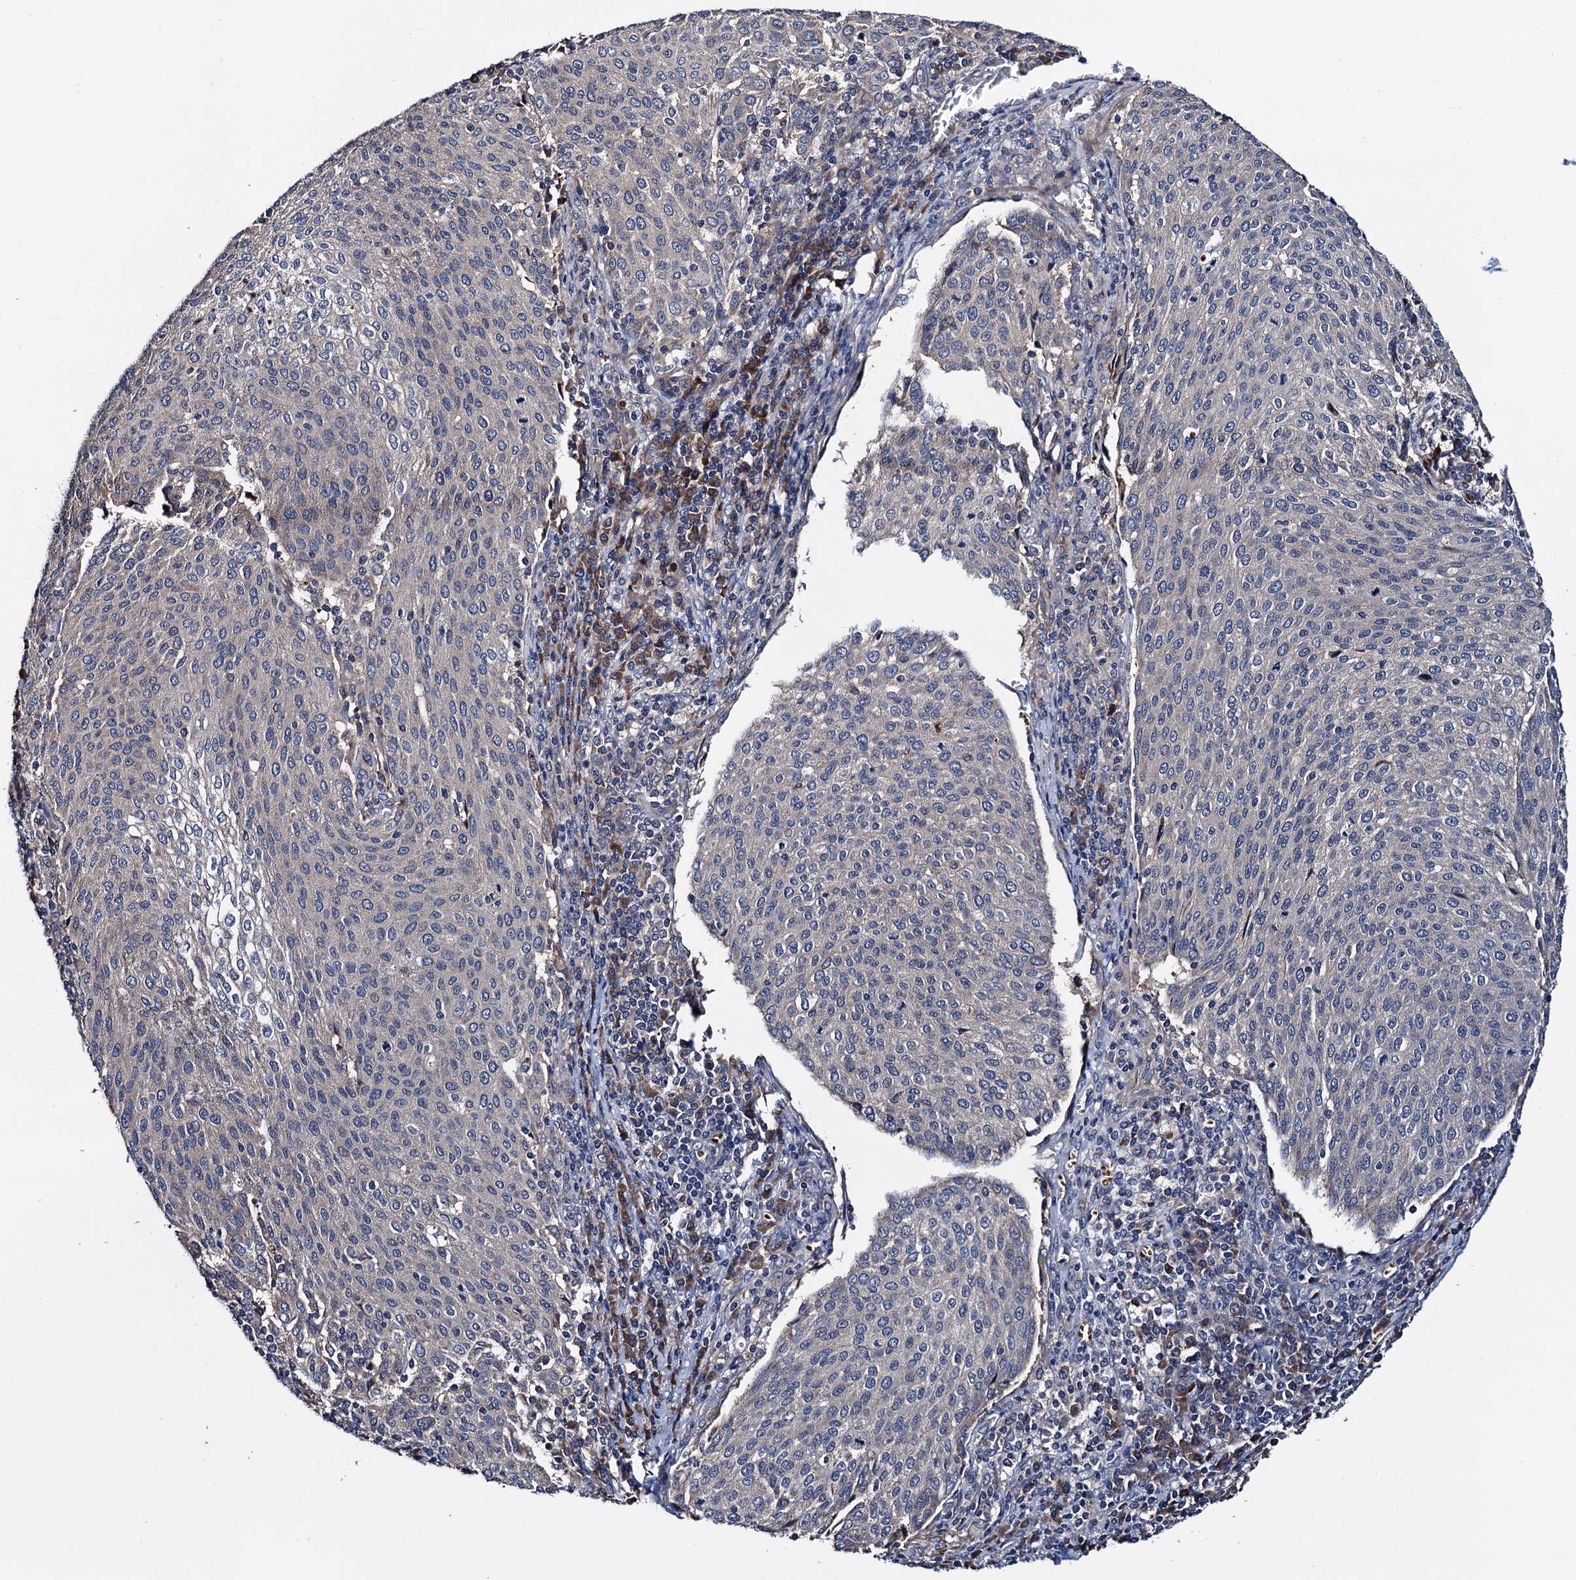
{"staining": {"intensity": "negative", "quantity": "none", "location": "none"}, "tissue": "cervical cancer", "cell_type": "Tumor cells", "image_type": "cancer", "snomed": [{"axis": "morphology", "description": "Squamous cell carcinoma, NOS"}, {"axis": "topography", "description": "Cervix"}], "caption": "High magnification brightfield microscopy of cervical squamous cell carcinoma stained with DAB (brown) and counterstained with hematoxylin (blue): tumor cells show no significant expression.", "gene": "TRMT112", "patient": {"sex": "female", "age": 46}}